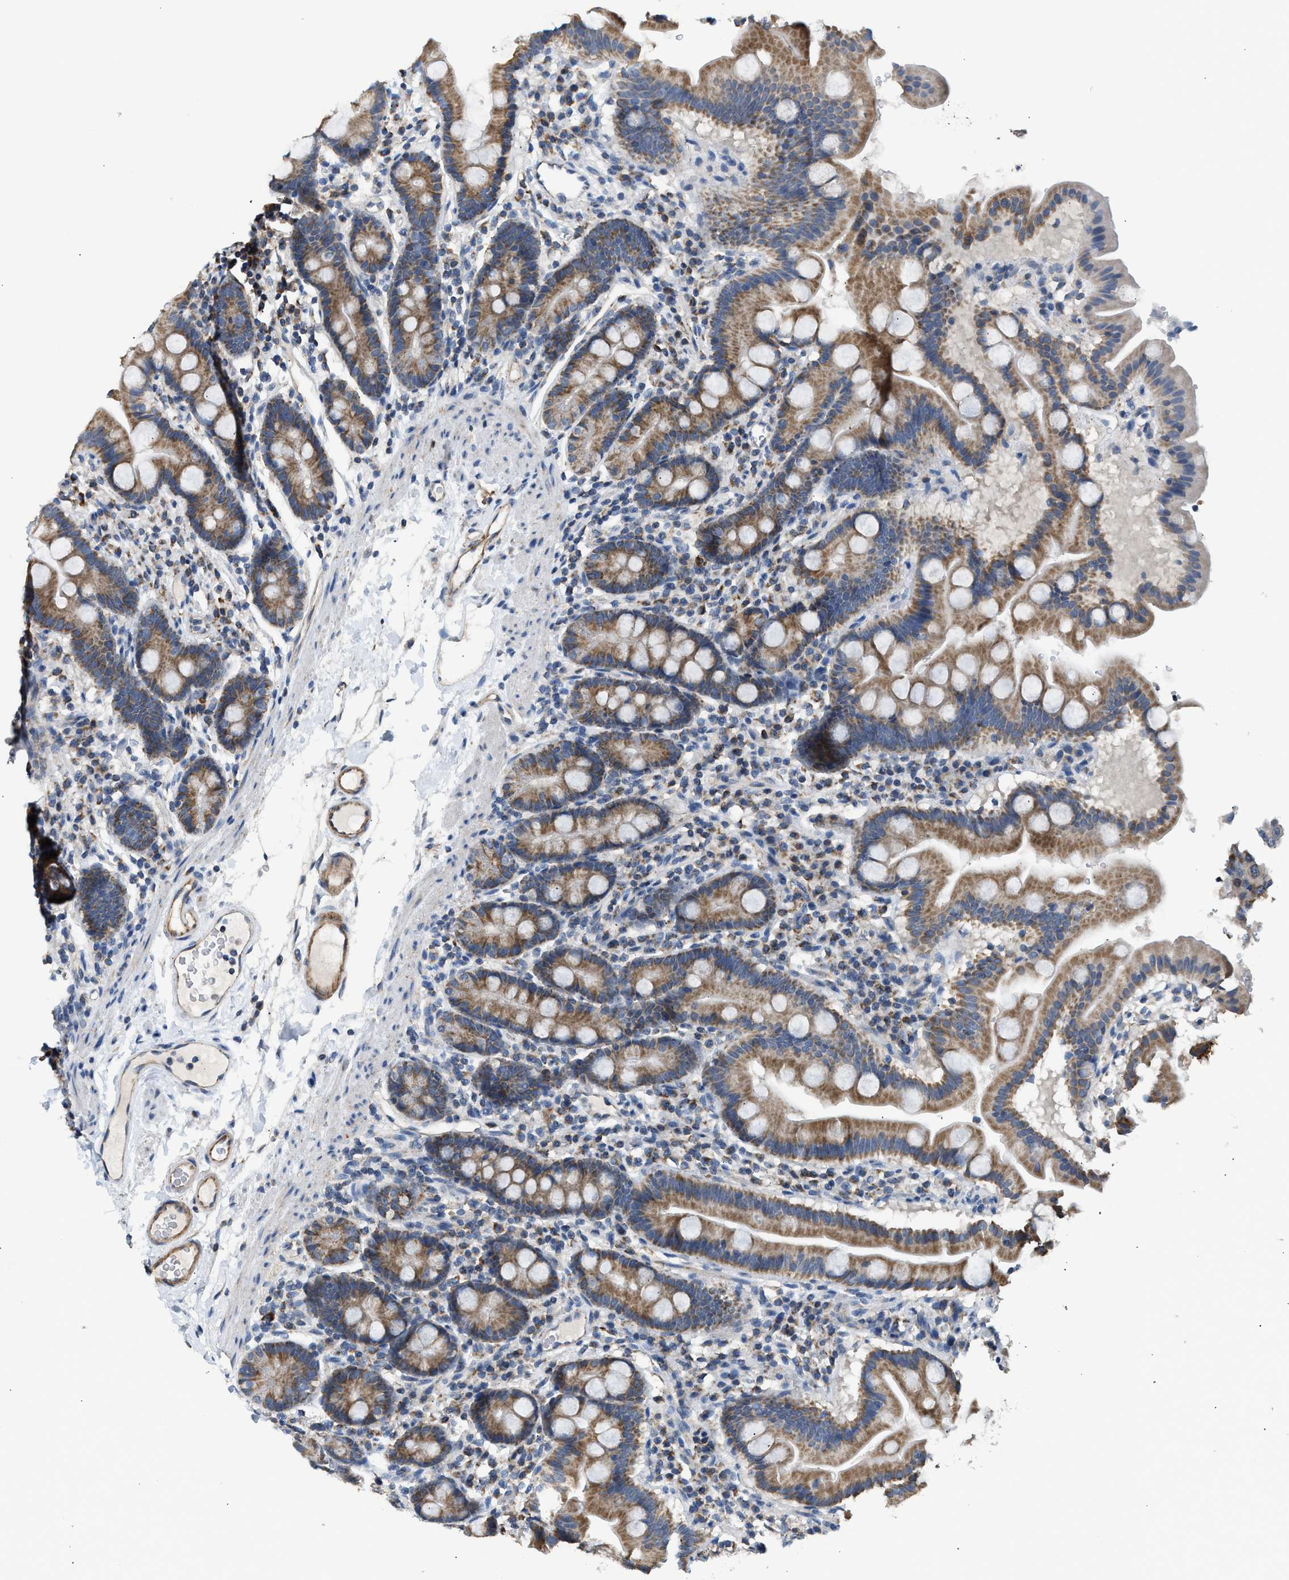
{"staining": {"intensity": "moderate", "quantity": ">75%", "location": "cytoplasmic/membranous"}, "tissue": "duodenum", "cell_type": "Glandular cells", "image_type": "normal", "snomed": [{"axis": "morphology", "description": "Normal tissue, NOS"}, {"axis": "topography", "description": "Duodenum"}], "caption": "This micrograph exhibits immunohistochemistry (IHC) staining of benign human duodenum, with medium moderate cytoplasmic/membranous staining in about >75% of glandular cells.", "gene": "GOT2", "patient": {"sex": "male", "age": 50}}